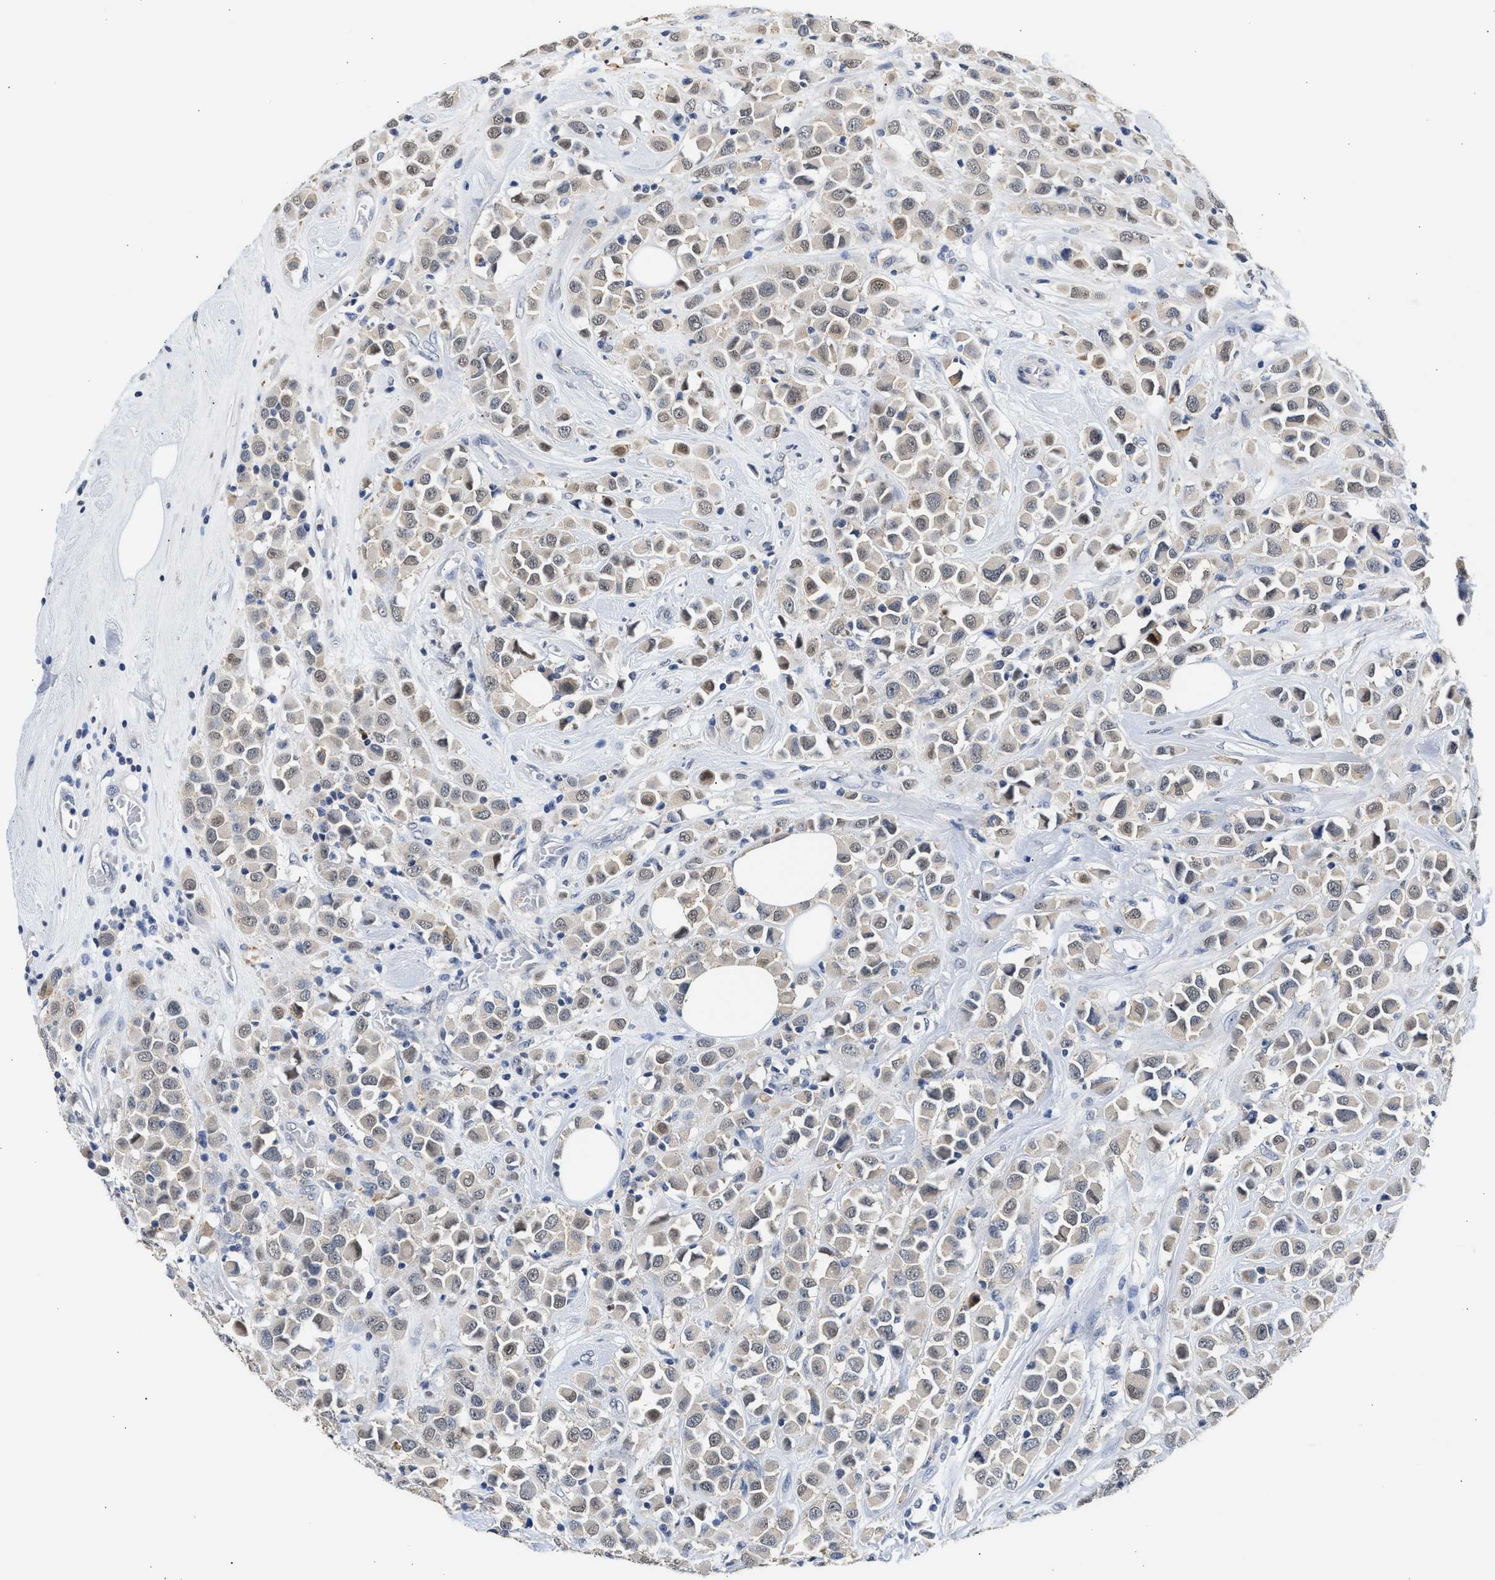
{"staining": {"intensity": "weak", "quantity": "<25%", "location": "cytoplasmic/membranous,nuclear"}, "tissue": "breast cancer", "cell_type": "Tumor cells", "image_type": "cancer", "snomed": [{"axis": "morphology", "description": "Duct carcinoma"}, {"axis": "topography", "description": "Breast"}], "caption": "There is no significant staining in tumor cells of breast cancer (intraductal carcinoma).", "gene": "PPM1L", "patient": {"sex": "female", "age": 61}}